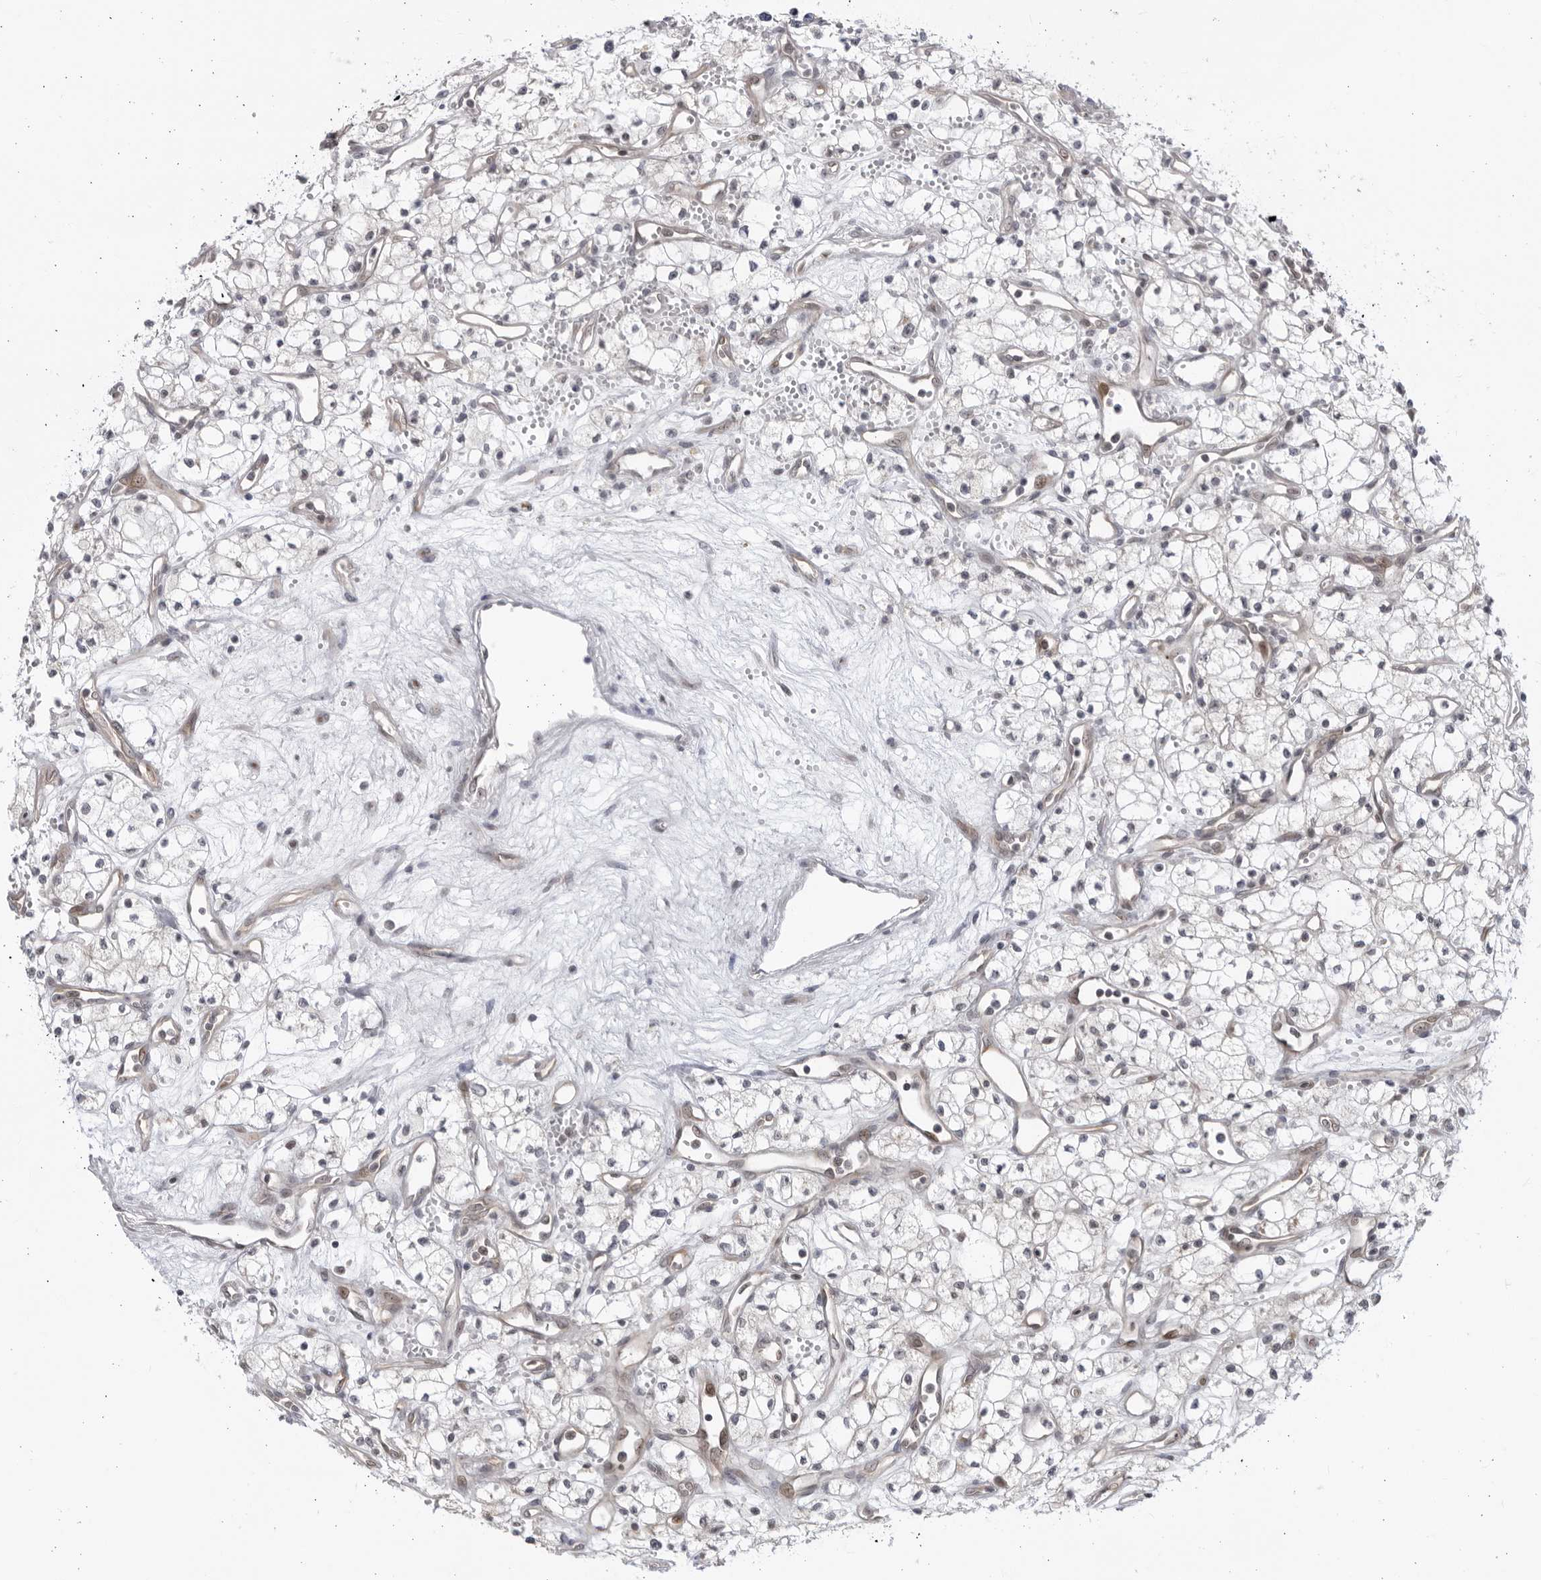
{"staining": {"intensity": "negative", "quantity": "none", "location": "none"}, "tissue": "renal cancer", "cell_type": "Tumor cells", "image_type": "cancer", "snomed": [{"axis": "morphology", "description": "Adenocarcinoma, NOS"}, {"axis": "topography", "description": "Kidney"}], "caption": "Immunohistochemistry (IHC) of renal cancer exhibits no positivity in tumor cells. (DAB immunohistochemistry (IHC), high magnification).", "gene": "ITGB3BP", "patient": {"sex": "male", "age": 59}}